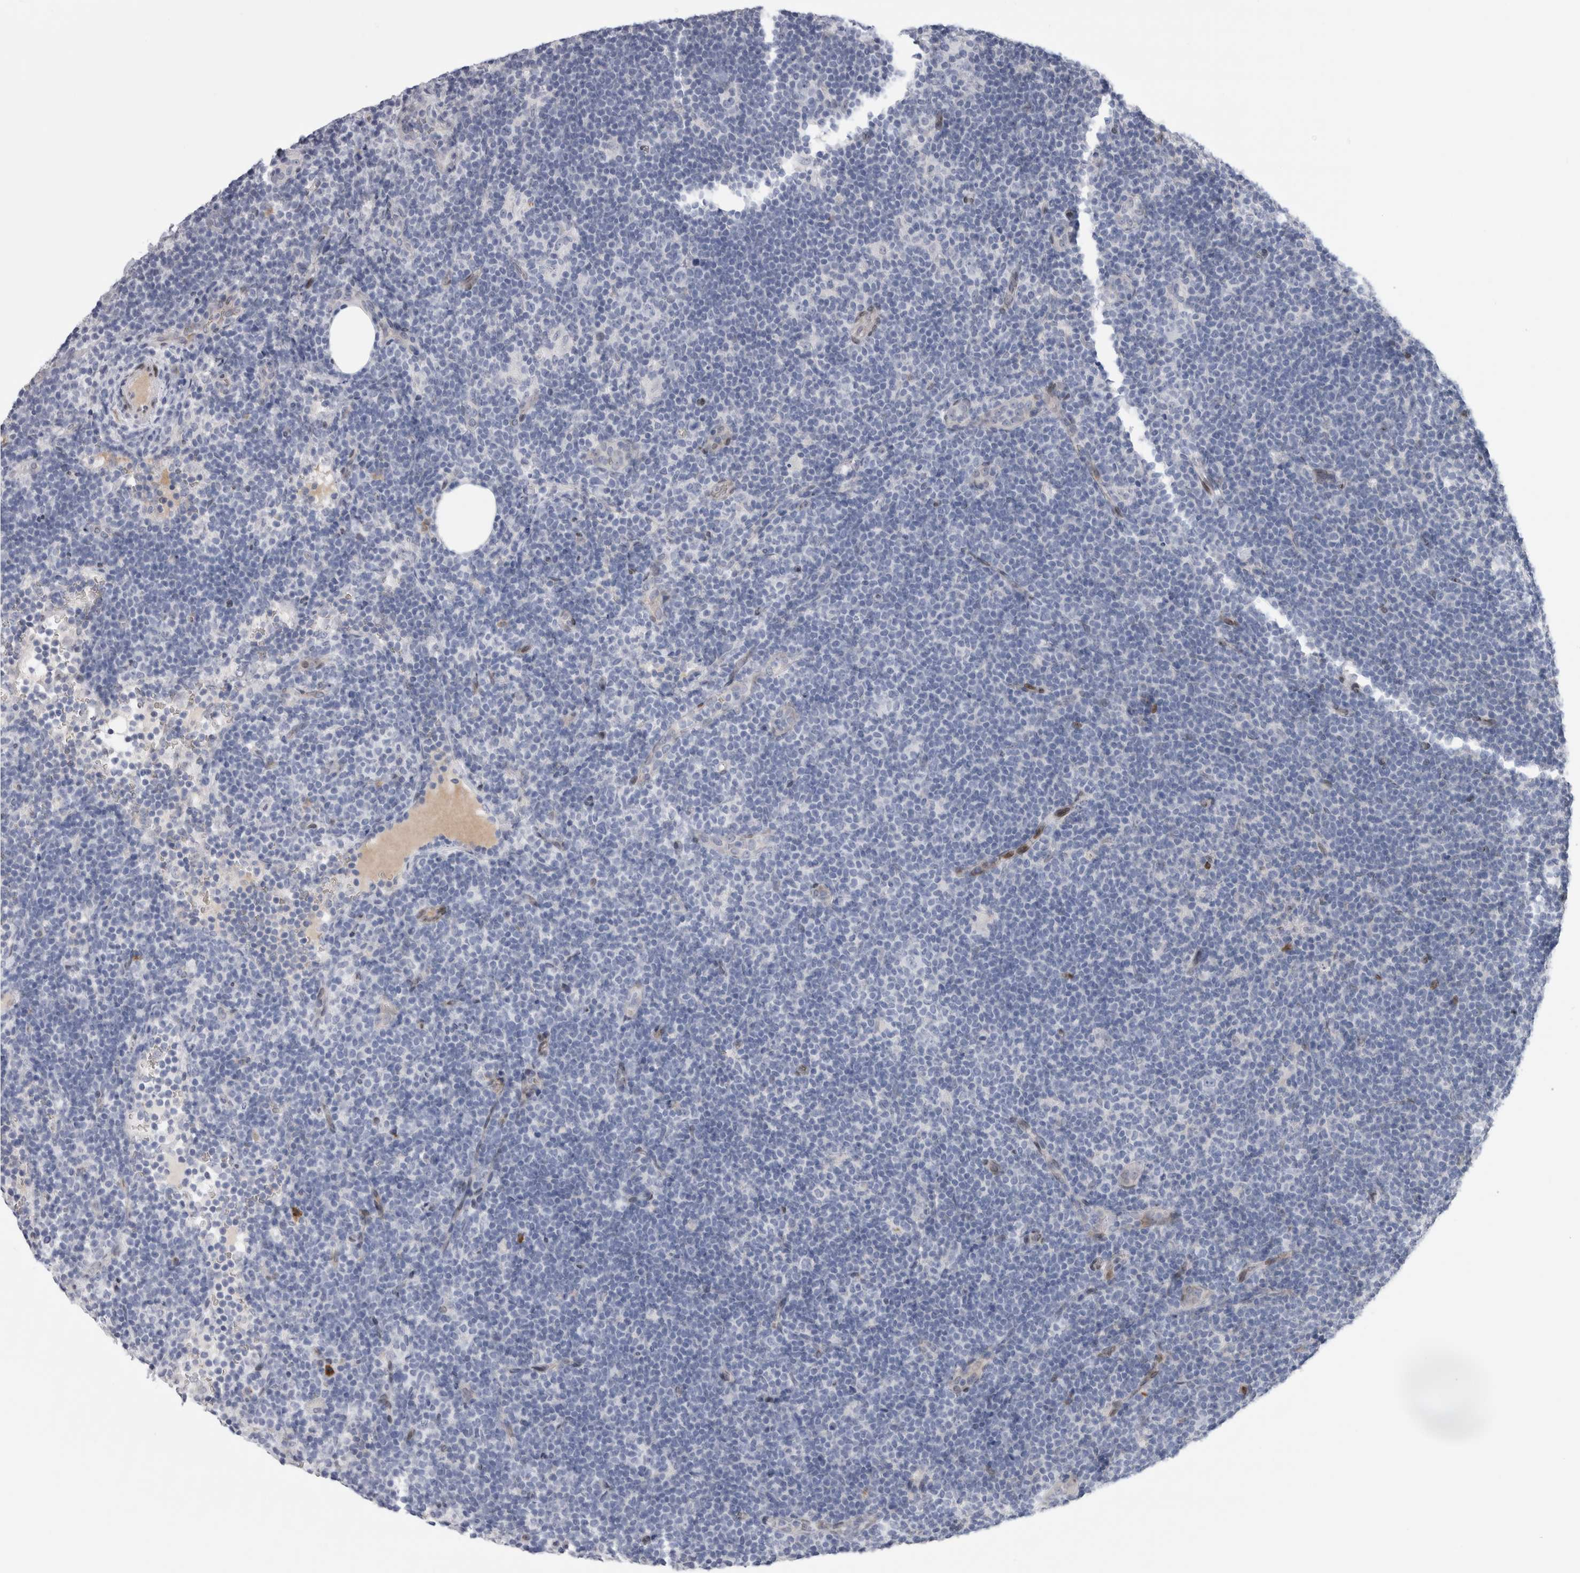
{"staining": {"intensity": "negative", "quantity": "none", "location": "none"}, "tissue": "lymphoma", "cell_type": "Tumor cells", "image_type": "cancer", "snomed": [{"axis": "morphology", "description": "Hodgkin's disease, NOS"}, {"axis": "topography", "description": "Lymph node"}], "caption": "IHC of human lymphoma displays no positivity in tumor cells.", "gene": "DMTN", "patient": {"sex": "female", "age": 57}}